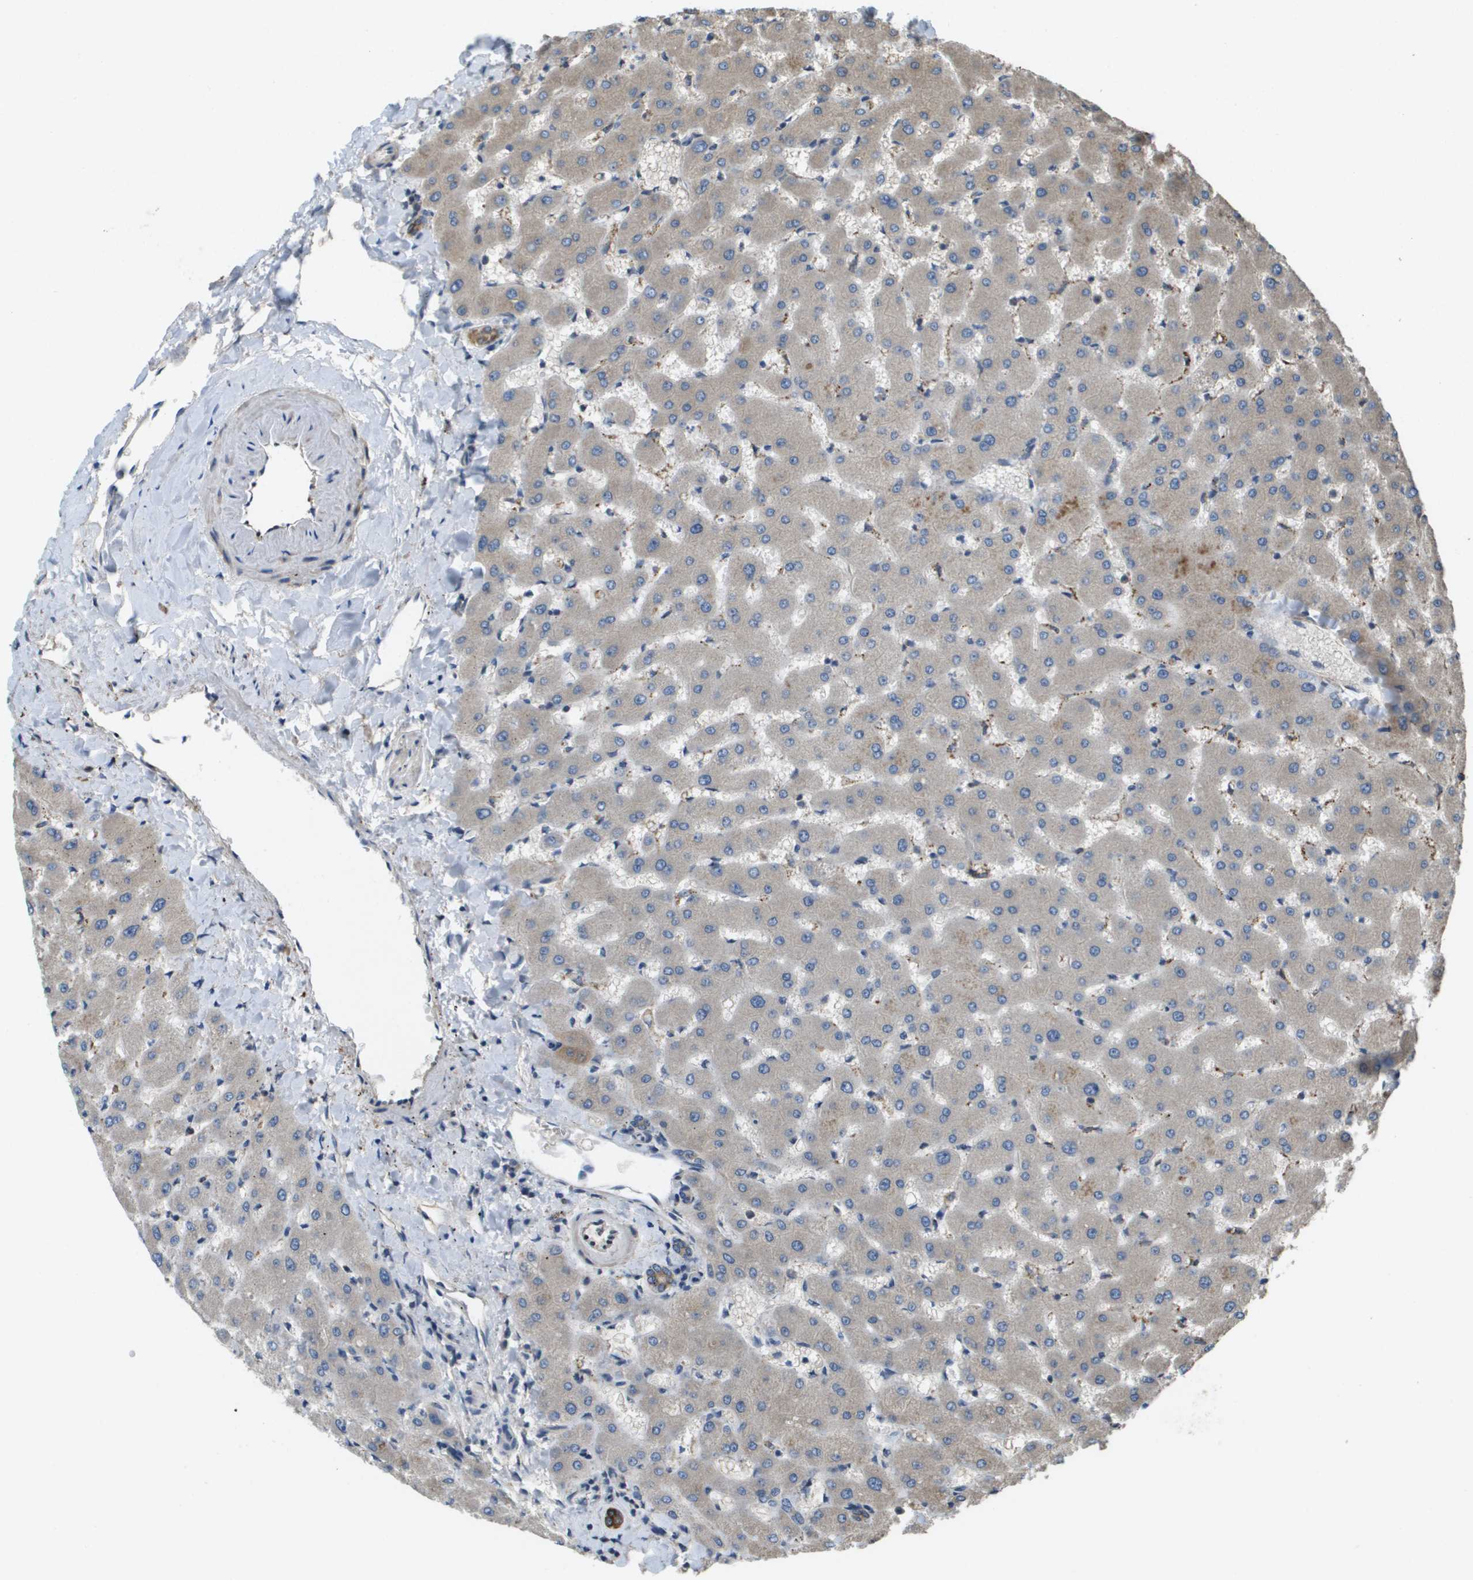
{"staining": {"intensity": "moderate", "quantity": "25%-75%", "location": "cytoplasmic/membranous"}, "tissue": "liver", "cell_type": "Cholangiocytes", "image_type": "normal", "snomed": [{"axis": "morphology", "description": "Normal tissue, NOS"}, {"axis": "topography", "description": "Liver"}], "caption": "Immunohistochemical staining of benign human liver exhibits 25%-75% levels of moderate cytoplasmic/membranous protein expression in about 25%-75% of cholangiocytes.", "gene": "KRT23", "patient": {"sex": "female", "age": 63}}